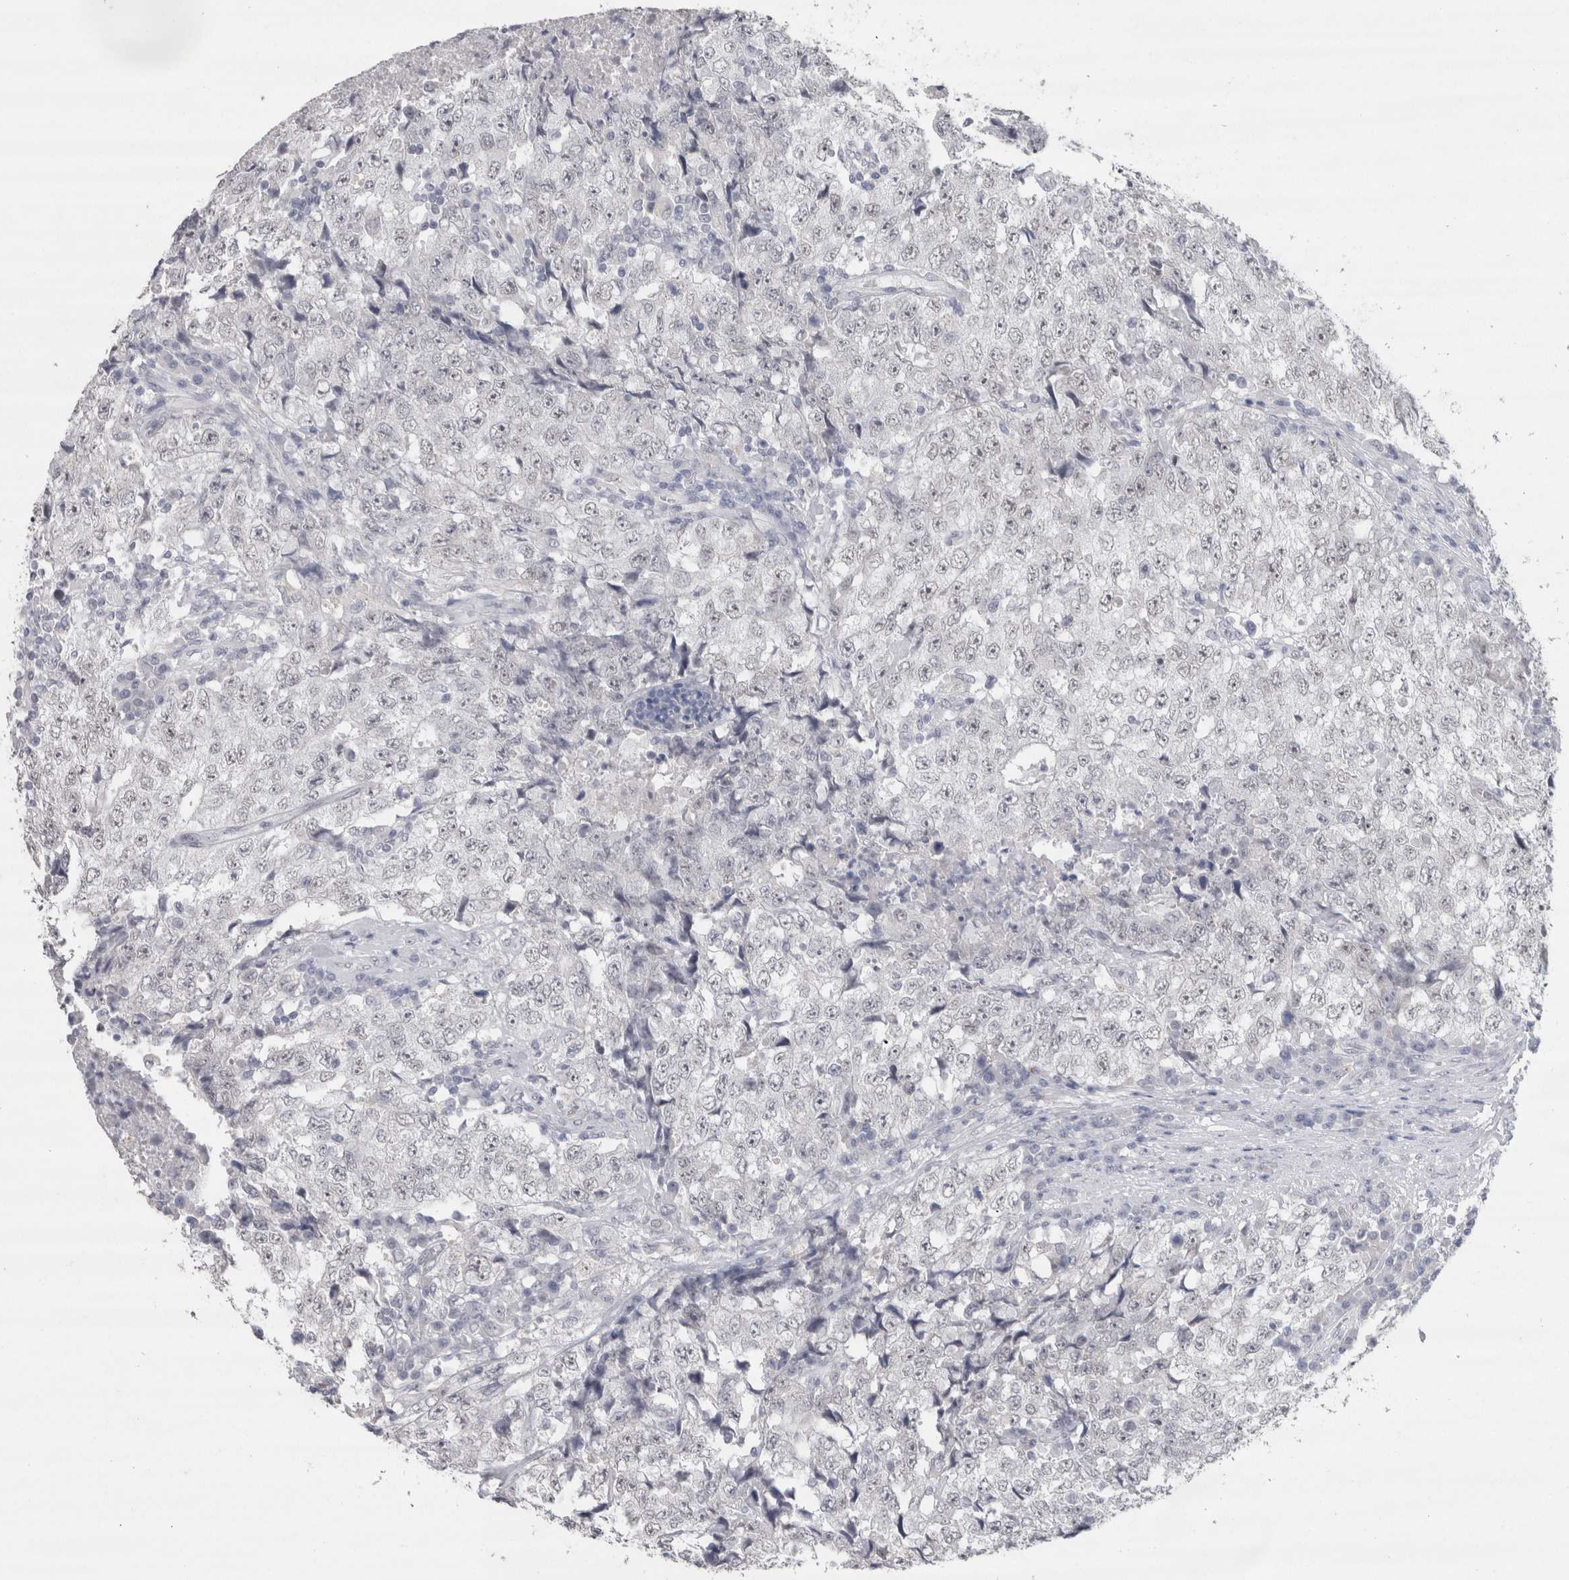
{"staining": {"intensity": "negative", "quantity": "none", "location": "none"}, "tissue": "testis cancer", "cell_type": "Tumor cells", "image_type": "cancer", "snomed": [{"axis": "morphology", "description": "Necrosis, NOS"}, {"axis": "morphology", "description": "Carcinoma, Embryonal, NOS"}, {"axis": "topography", "description": "Testis"}], "caption": "Immunohistochemical staining of testis embryonal carcinoma displays no significant staining in tumor cells.", "gene": "CDH17", "patient": {"sex": "male", "age": 19}}